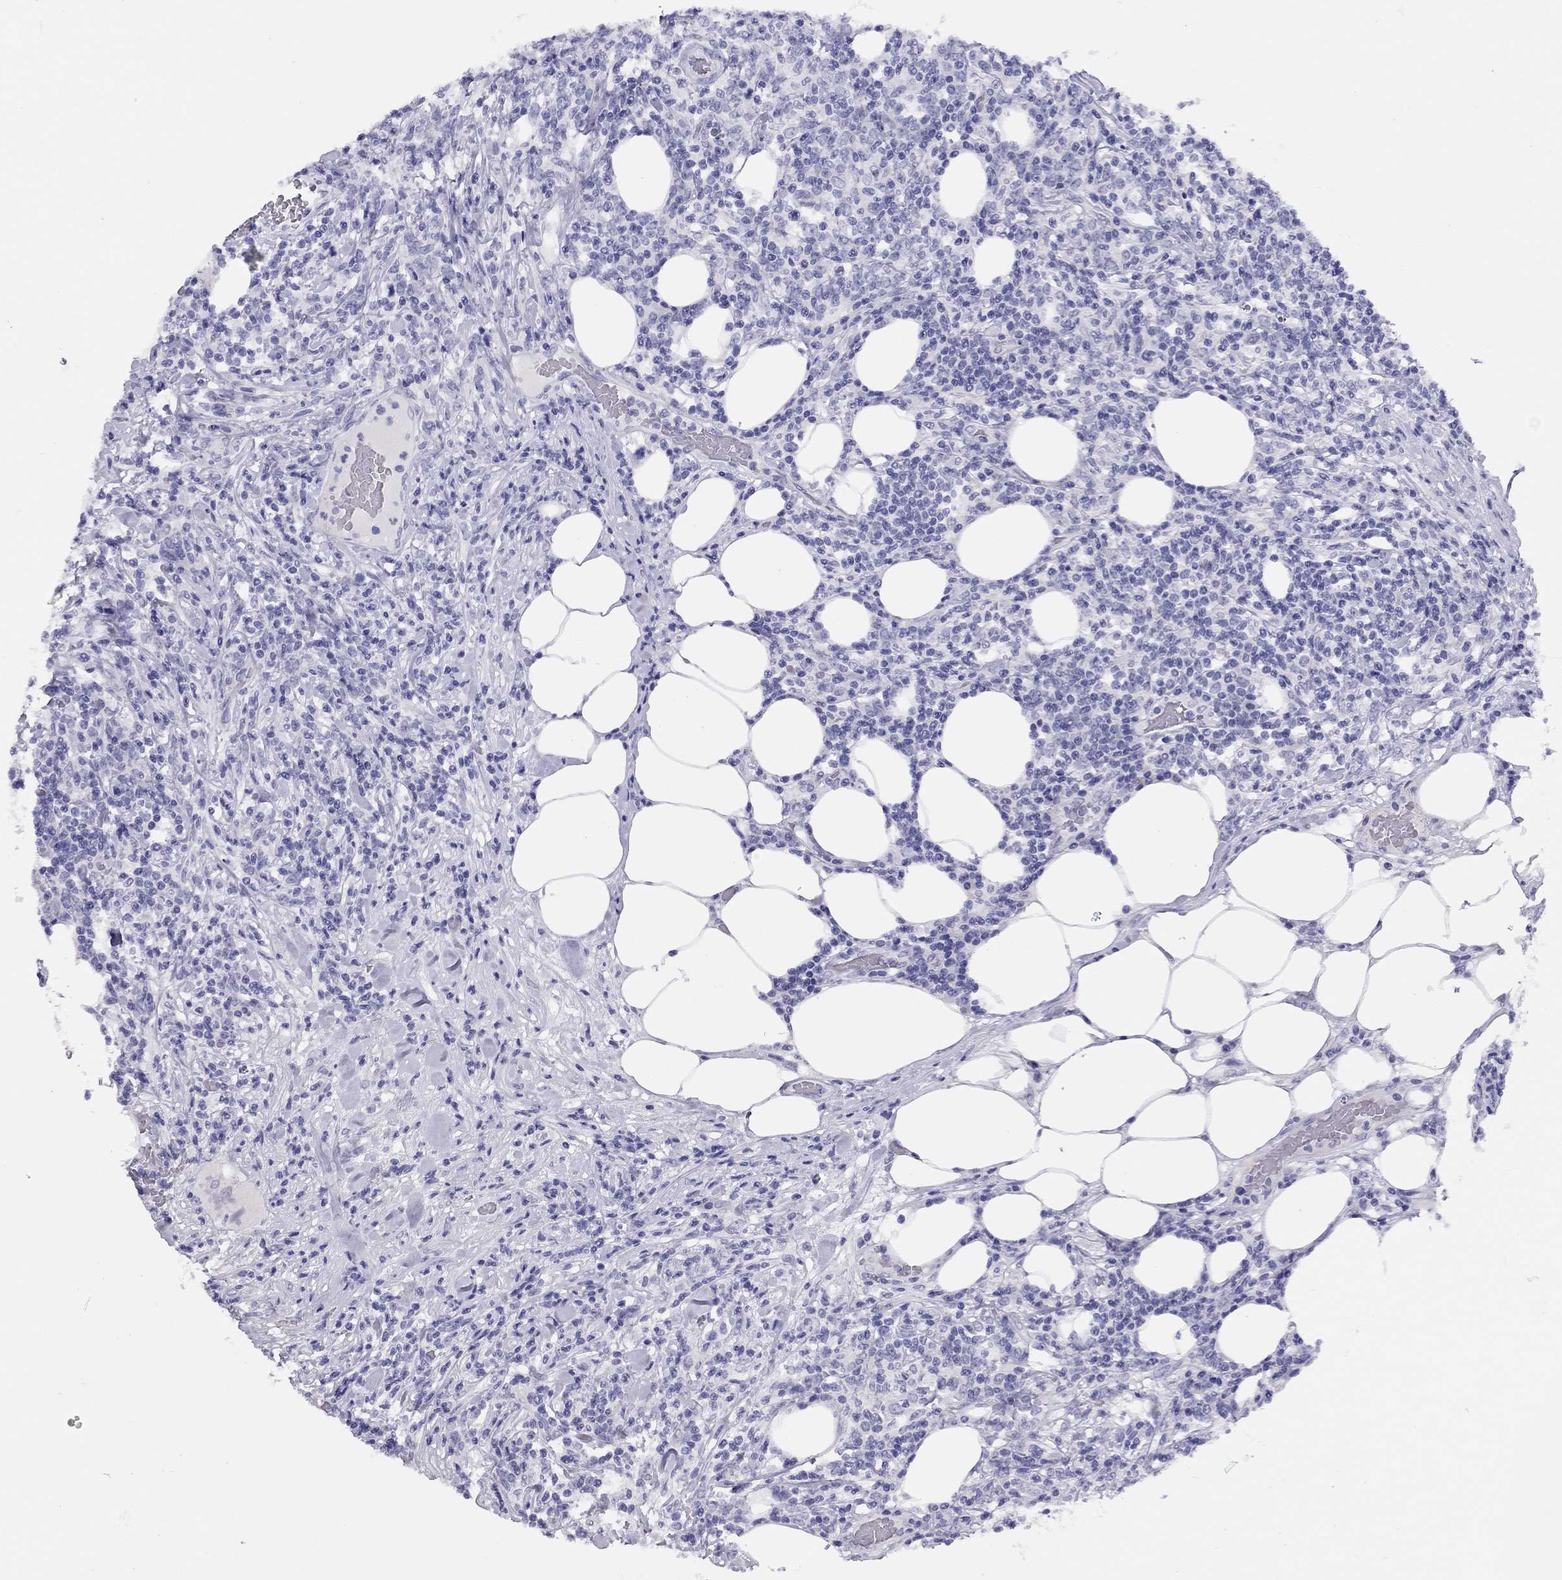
{"staining": {"intensity": "negative", "quantity": "none", "location": "none"}, "tissue": "lymphoma", "cell_type": "Tumor cells", "image_type": "cancer", "snomed": [{"axis": "morphology", "description": "Malignant lymphoma, non-Hodgkin's type, High grade"}, {"axis": "topography", "description": "Lymph node"}], "caption": "Immunohistochemical staining of human lymphoma shows no significant expression in tumor cells.", "gene": "LRIT2", "patient": {"sex": "female", "age": 84}}